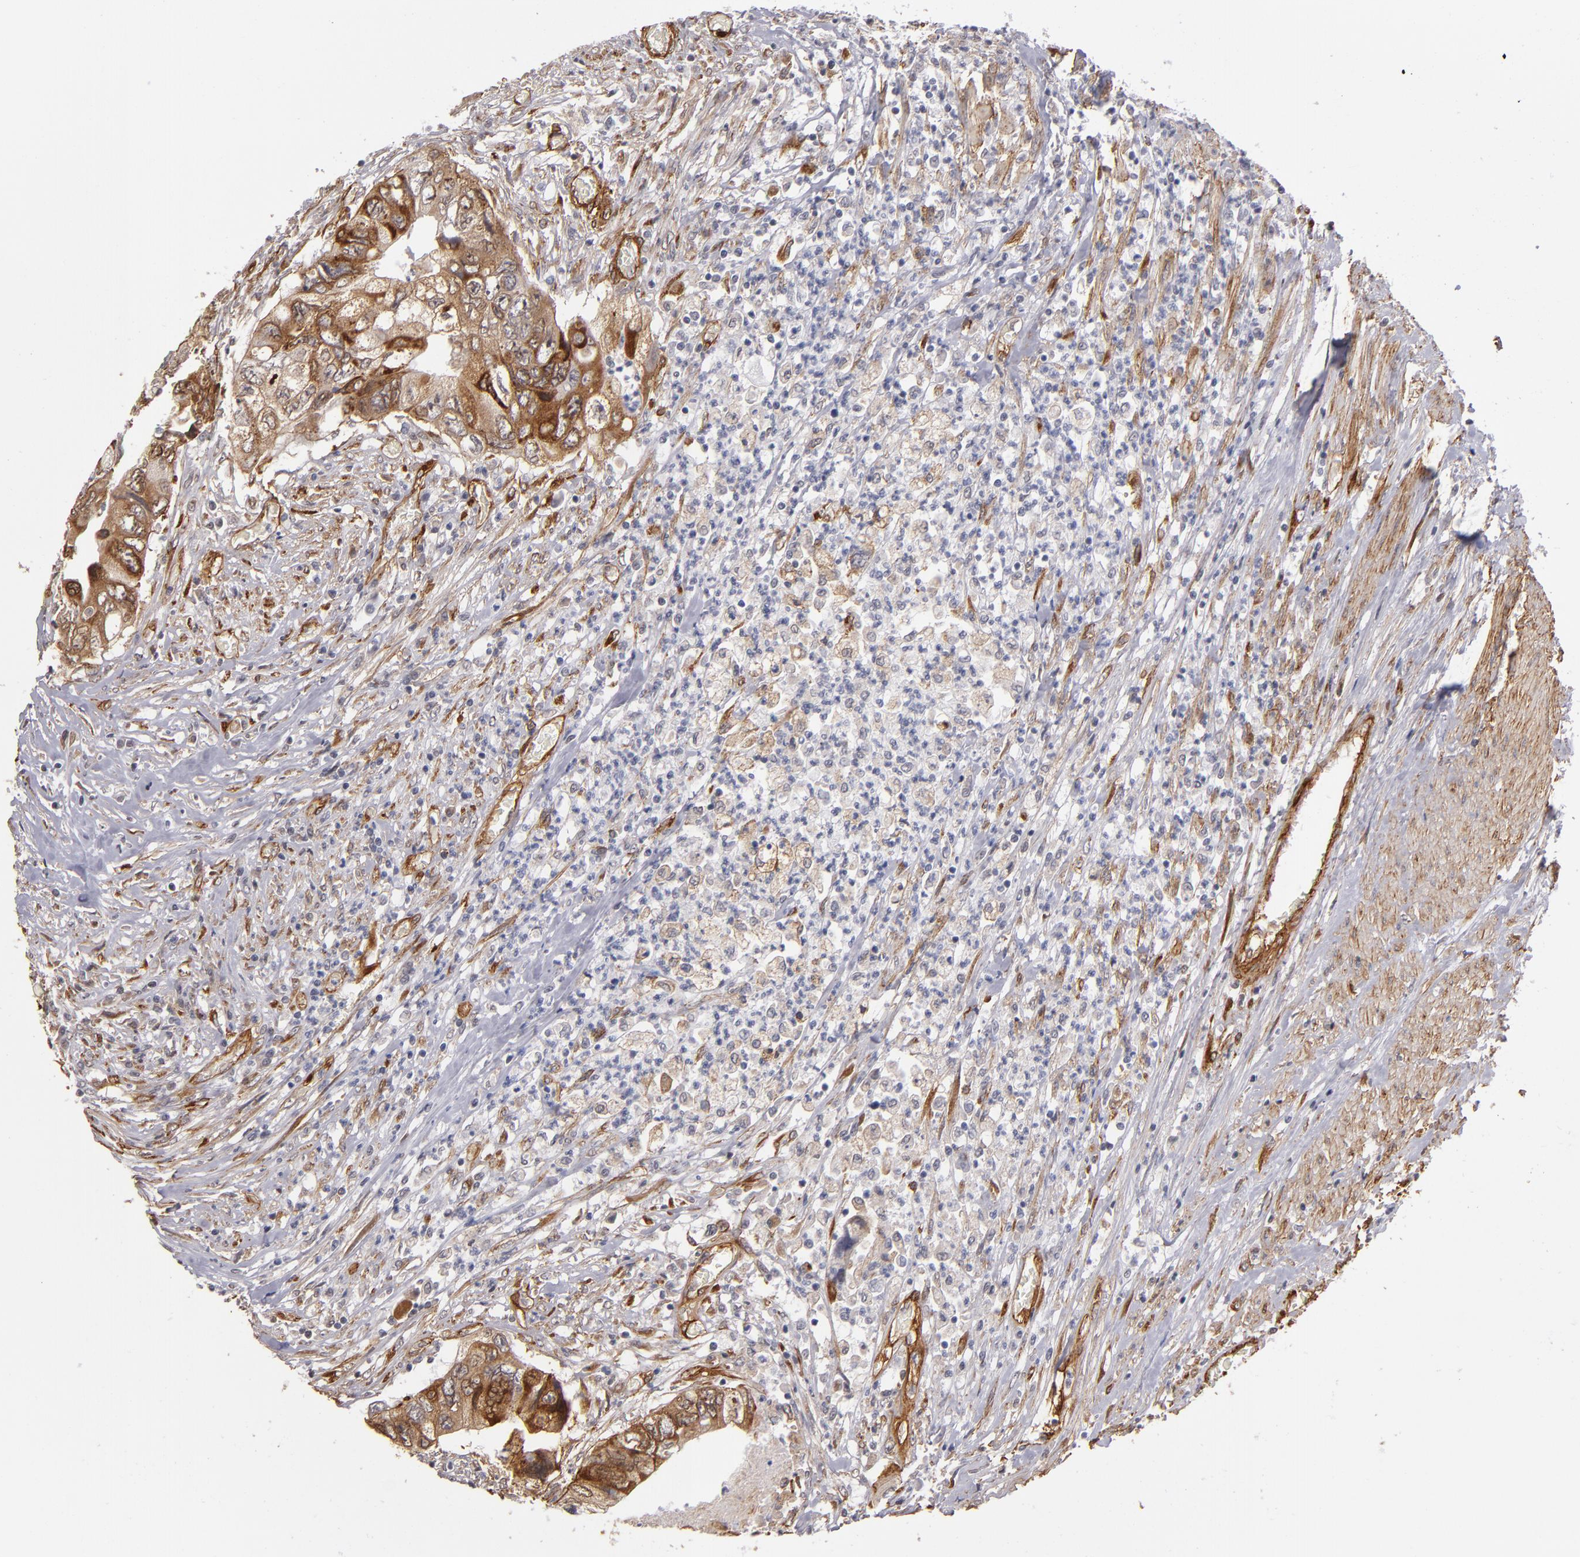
{"staining": {"intensity": "strong", "quantity": ">75%", "location": "cytoplasmic/membranous"}, "tissue": "colorectal cancer", "cell_type": "Tumor cells", "image_type": "cancer", "snomed": [{"axis": "morphology", "description": "Adenocarcinoma, NOS"}, {"axis": "topography", "description": "Rectum"}], "caption": "A micrograph showing strong cytoplasmic/membranous positivity in approximately >75% of tumor cells in colorectal adenocarcinoma, as visualized by brown immunohistochemical staining.", "gene": "LAMC1", "patient": {"sex": "female", "age": 82}}